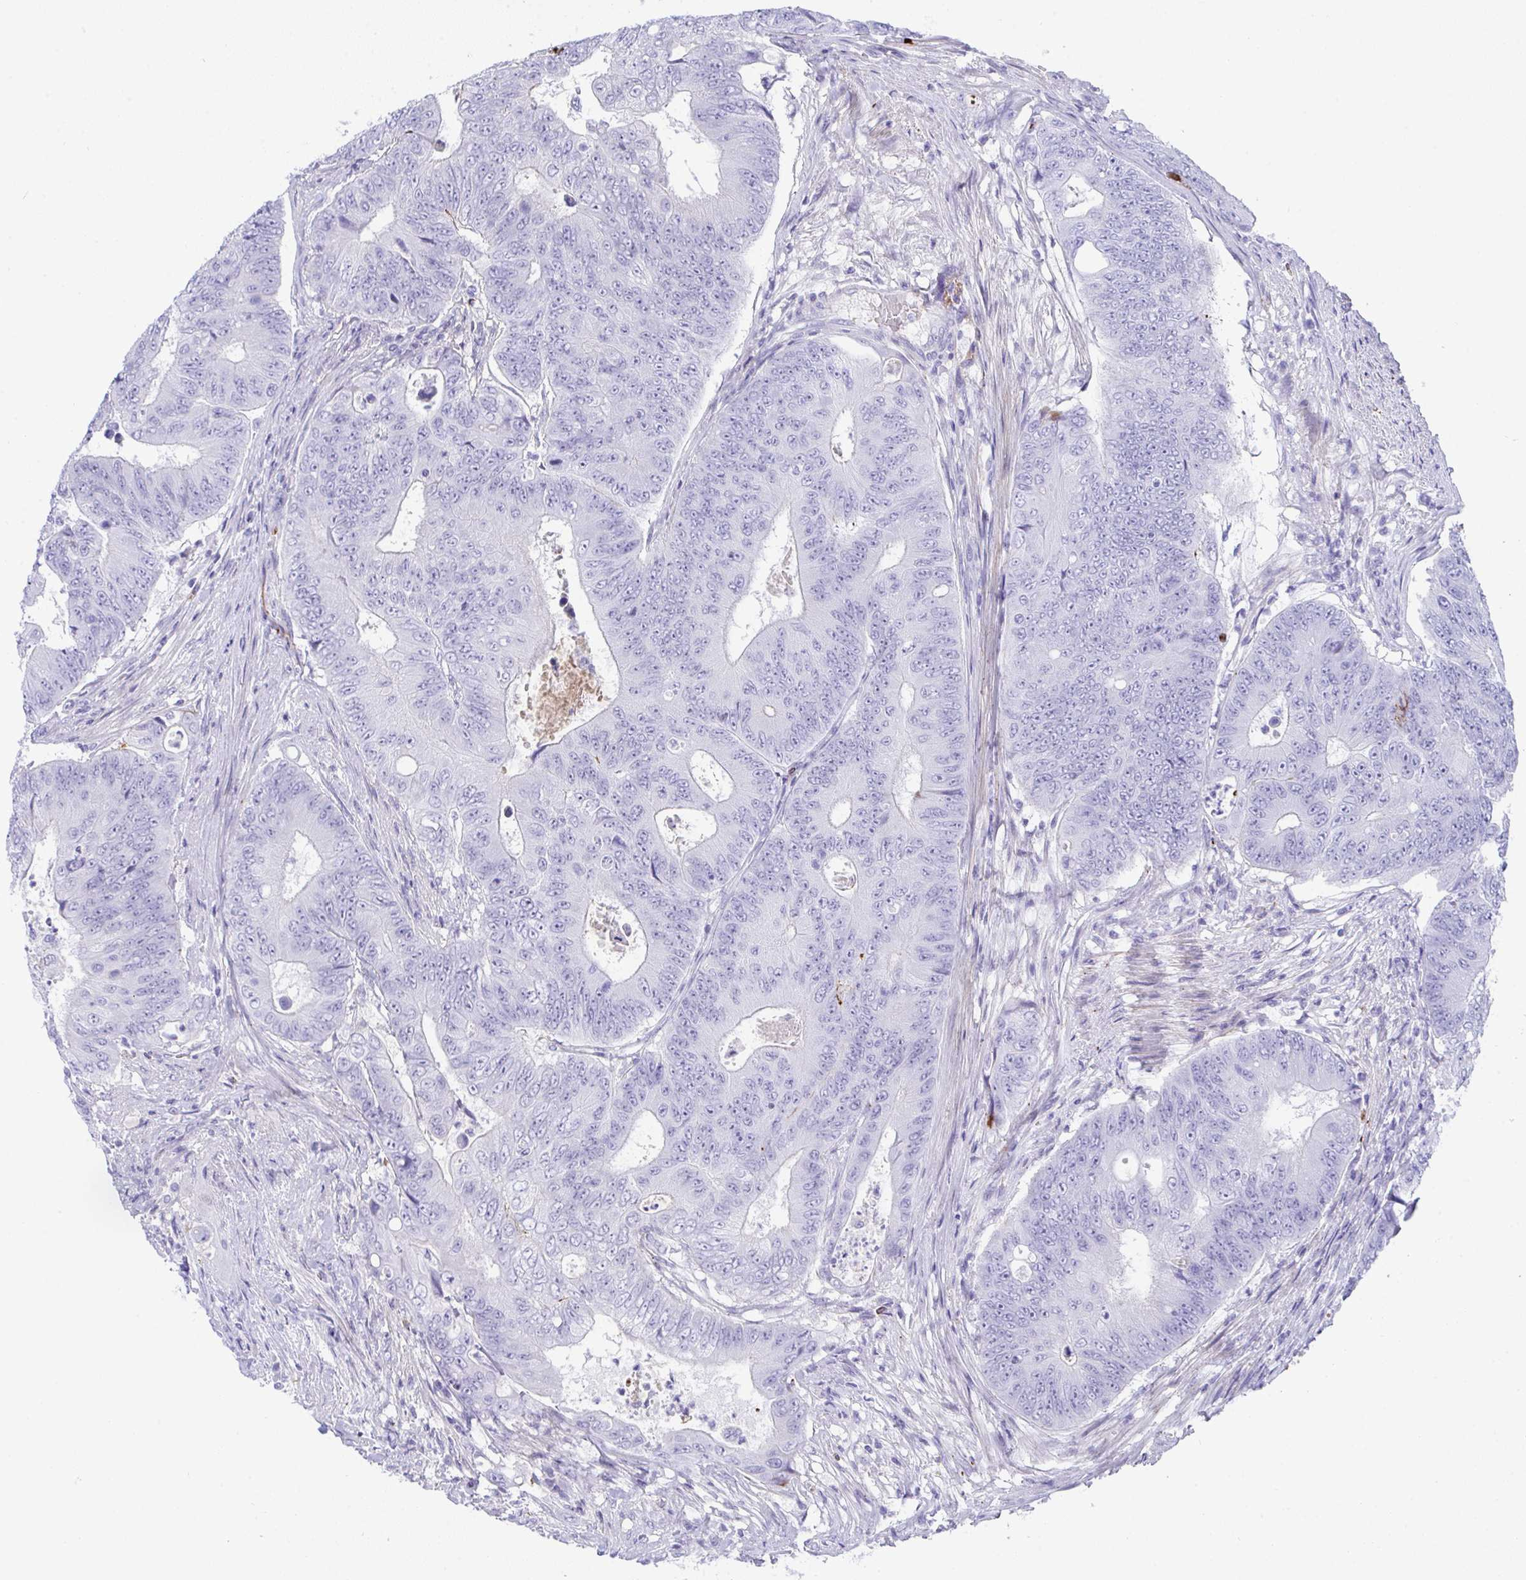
{"staining": {"intensity": "negative", "quantity": "none", "location": "none"}, "tissue": "colorectal cancer", "cell_type": "Tumor cells", "image_type": "cancer", "snomed": [{"axis": "morphology", "description": "Adenocarcinoma, NOS"}, {"axis": "topography", "description": "Colon"}], "caption": "Immunohistochemistry of human adenocarcinoma (colorectal) reveals no staining in tumor cells. (DAB (3,3'-diaminobenzidine) IHC visualized using brightfield microscopy, high magnification).", "gene": "KMT2E", "patient": {"sex": "female", "age": 48}}